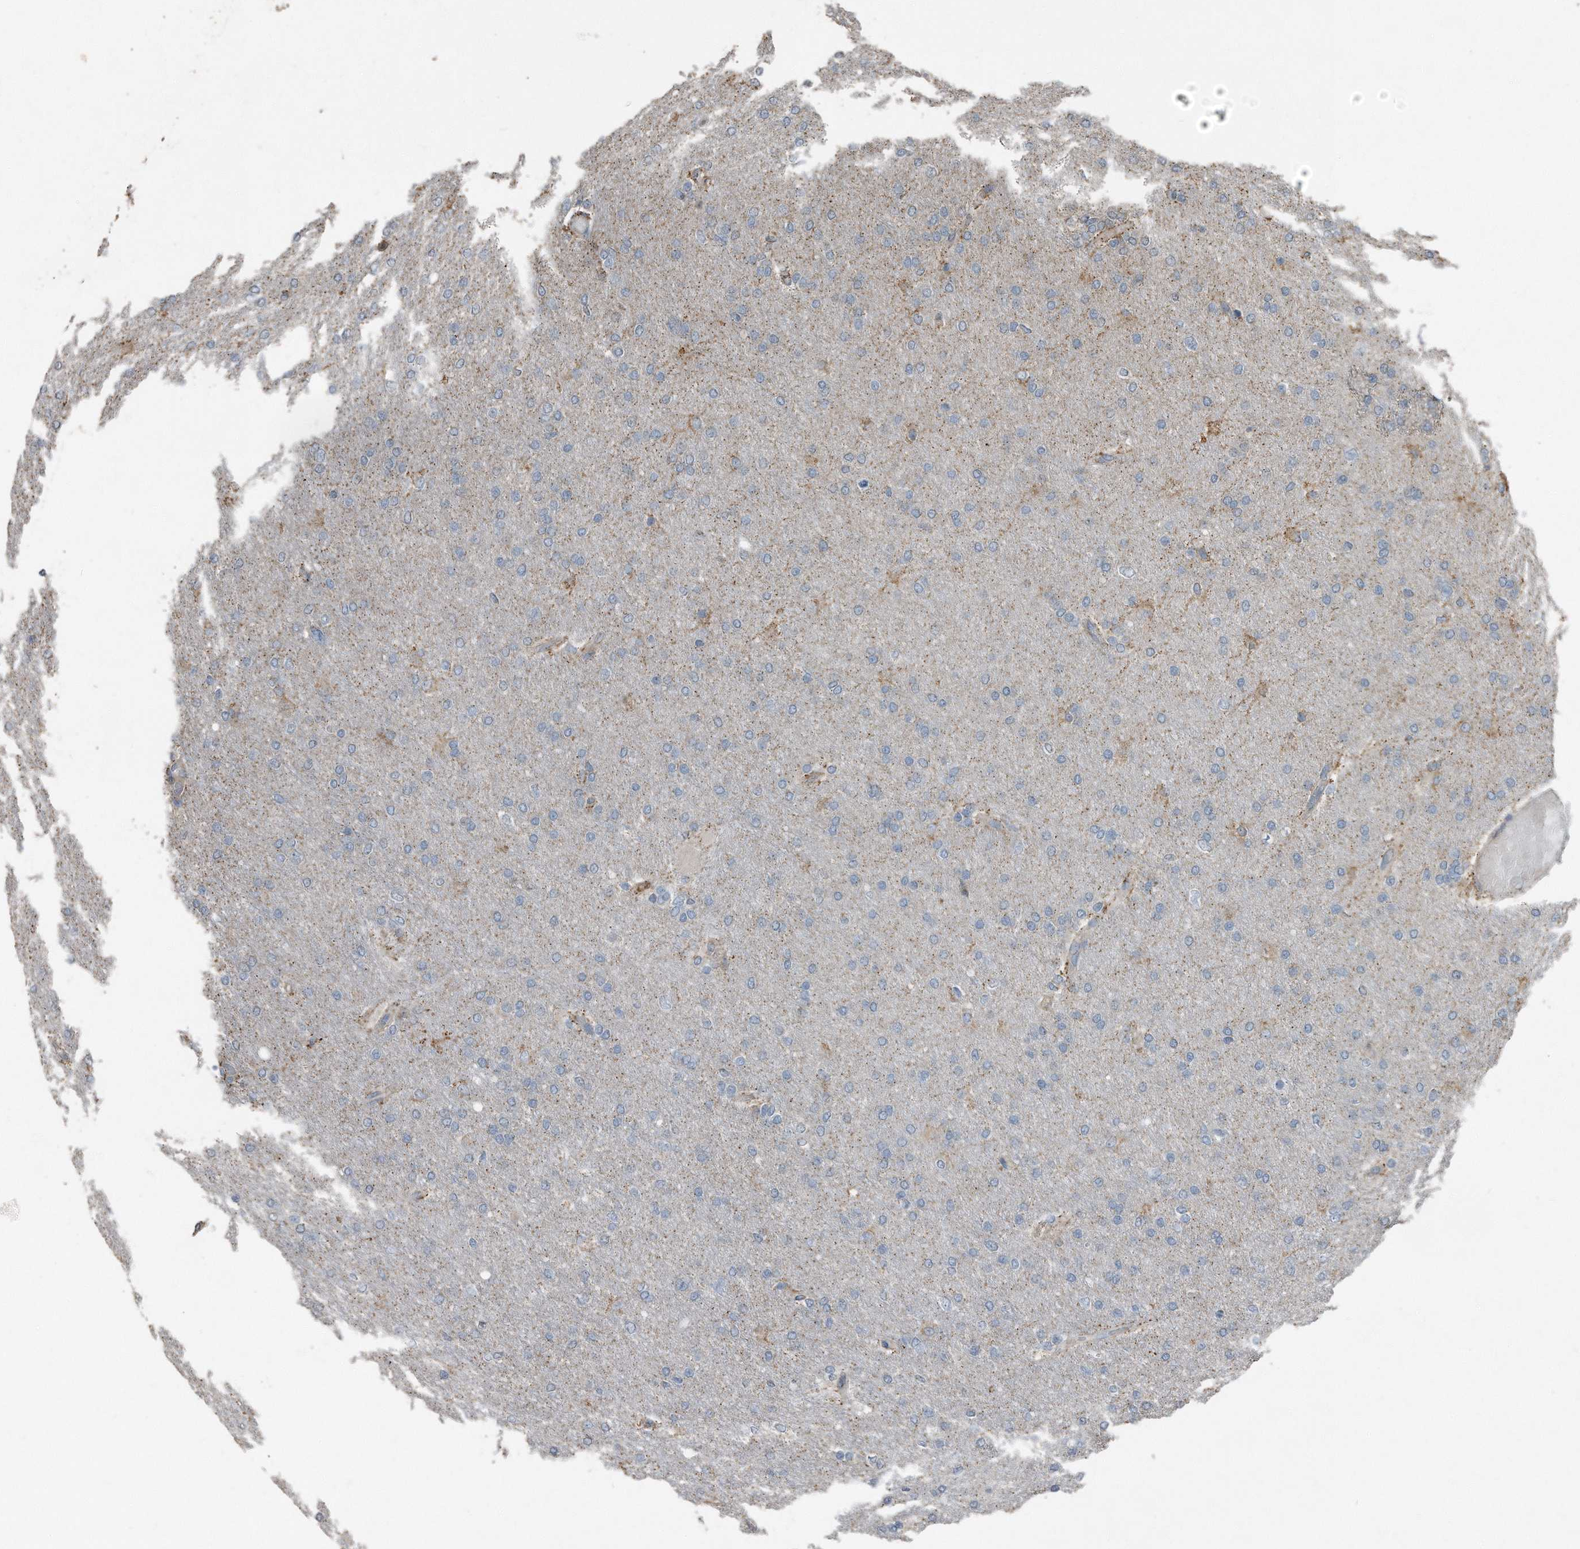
{"staining": {"intensity": "negative", "quantity": "none", "location": "none"}, "tissue": "glioma", "cell_type": "Tumor cells", "image_type": "cancer", "snomed": [{"axis": "morphology", "description": "Glioma, malignant, High grade"}, {"axis": "topography", "description": "Cerebral cortex"}], "caption": "There is no significant expression in tumor cells of glioma. (Brightfield microscopy of DAB IHC at high magnification).", "gene": "C9", "patient": {"sex": "female", "age": 36}}